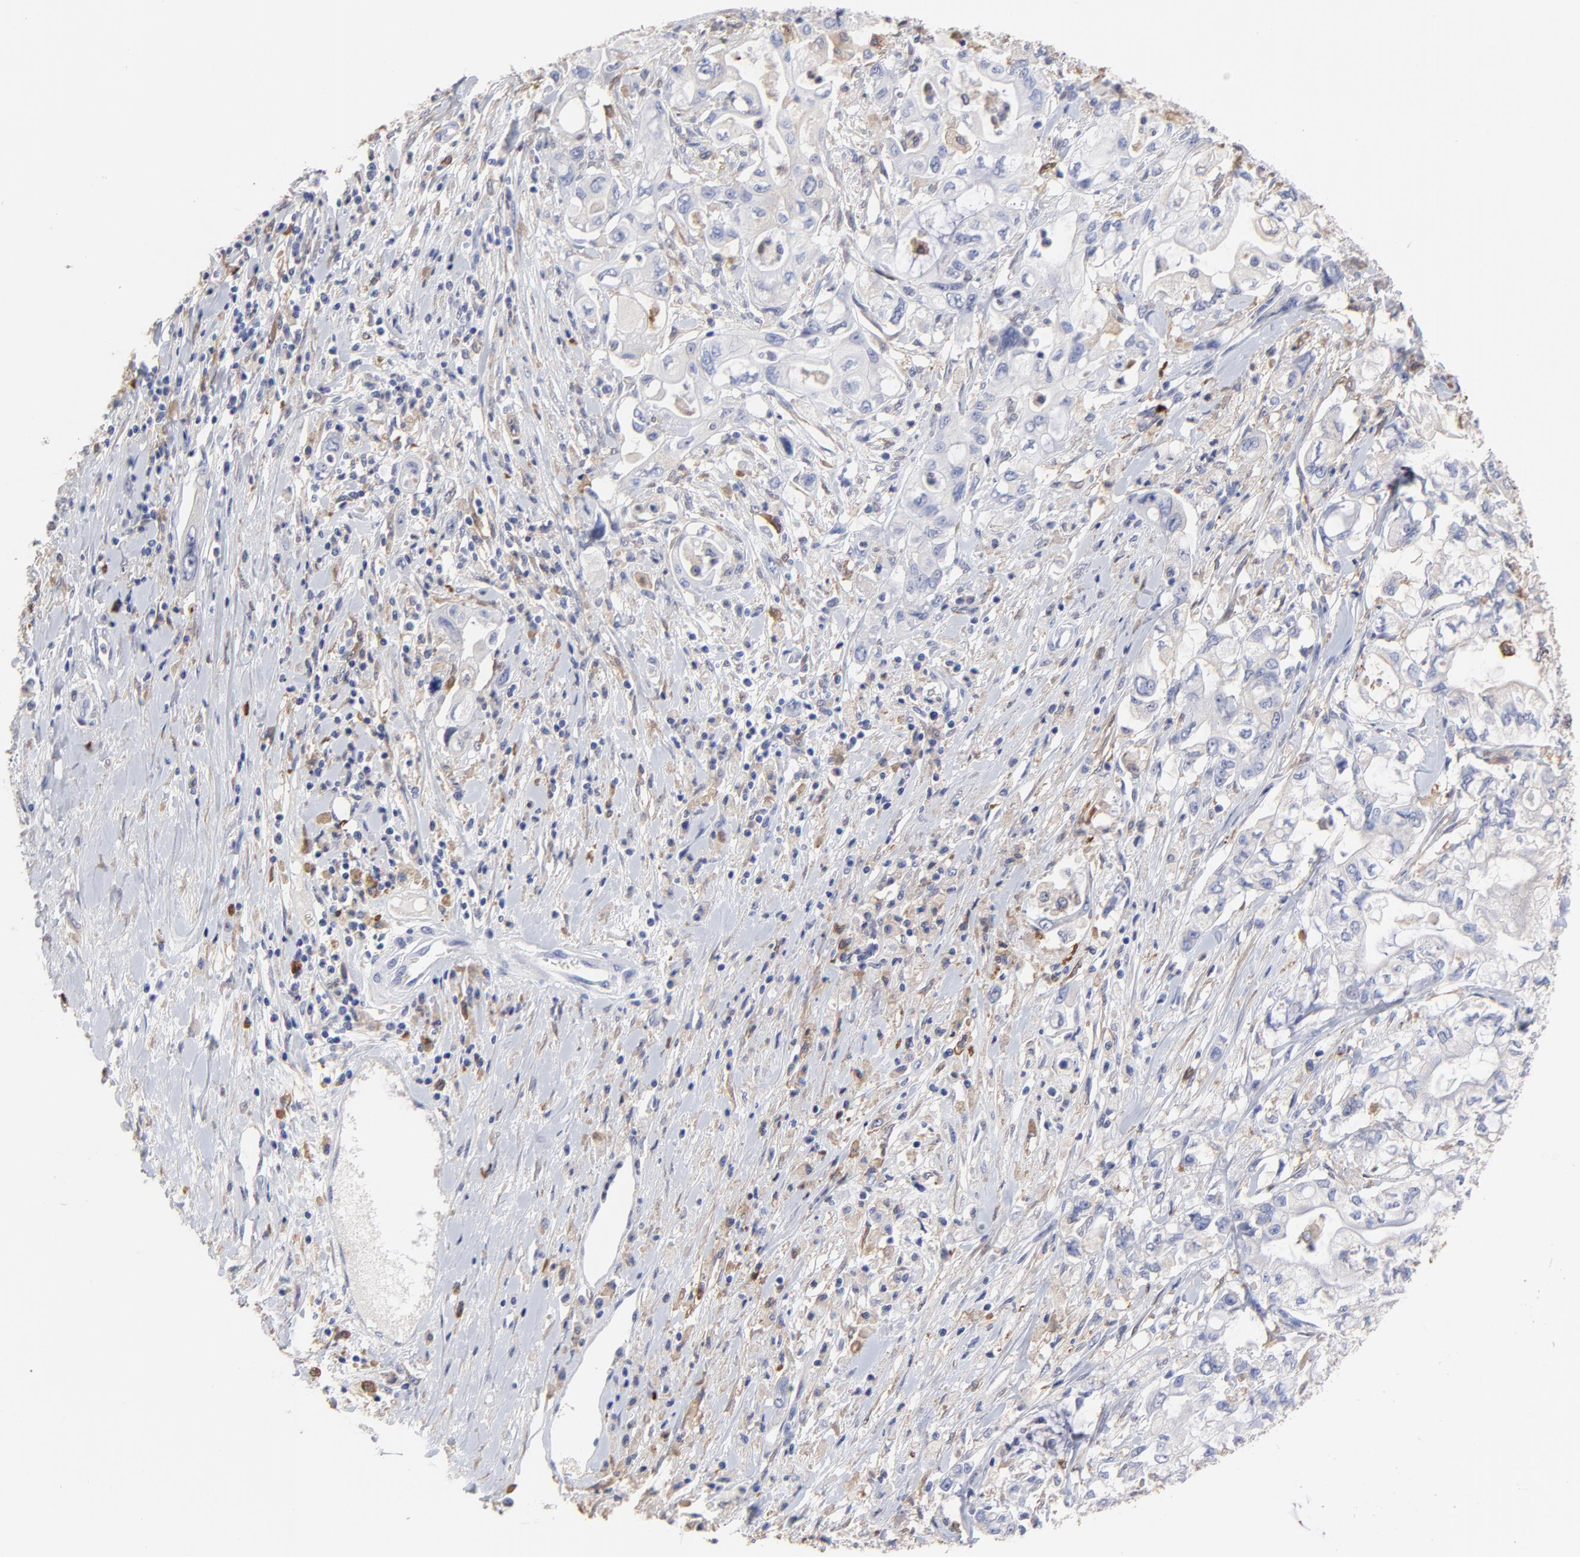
{"staining": {"intensity": "weak", "quantity": "<25%", "location": "cytoplasmic/membranous"}, "tissue": "pancreatic cancer", "cell_type": "Tumor cells", "image_type": "cancer", "snomed": [{"axis": "morphology", "description": "Adenocarcinoma, NOS"}, {"axis": "topography", "description": "Pancreas"}], "caption": "High power microscopy photomicrograph of an IHC histopathology image of adenocarcinoma (pancreatic), revealing no significant staining in tumor cells.", "gene": "SMARCA1", "patient": {"sex": "male", "age": 79}}